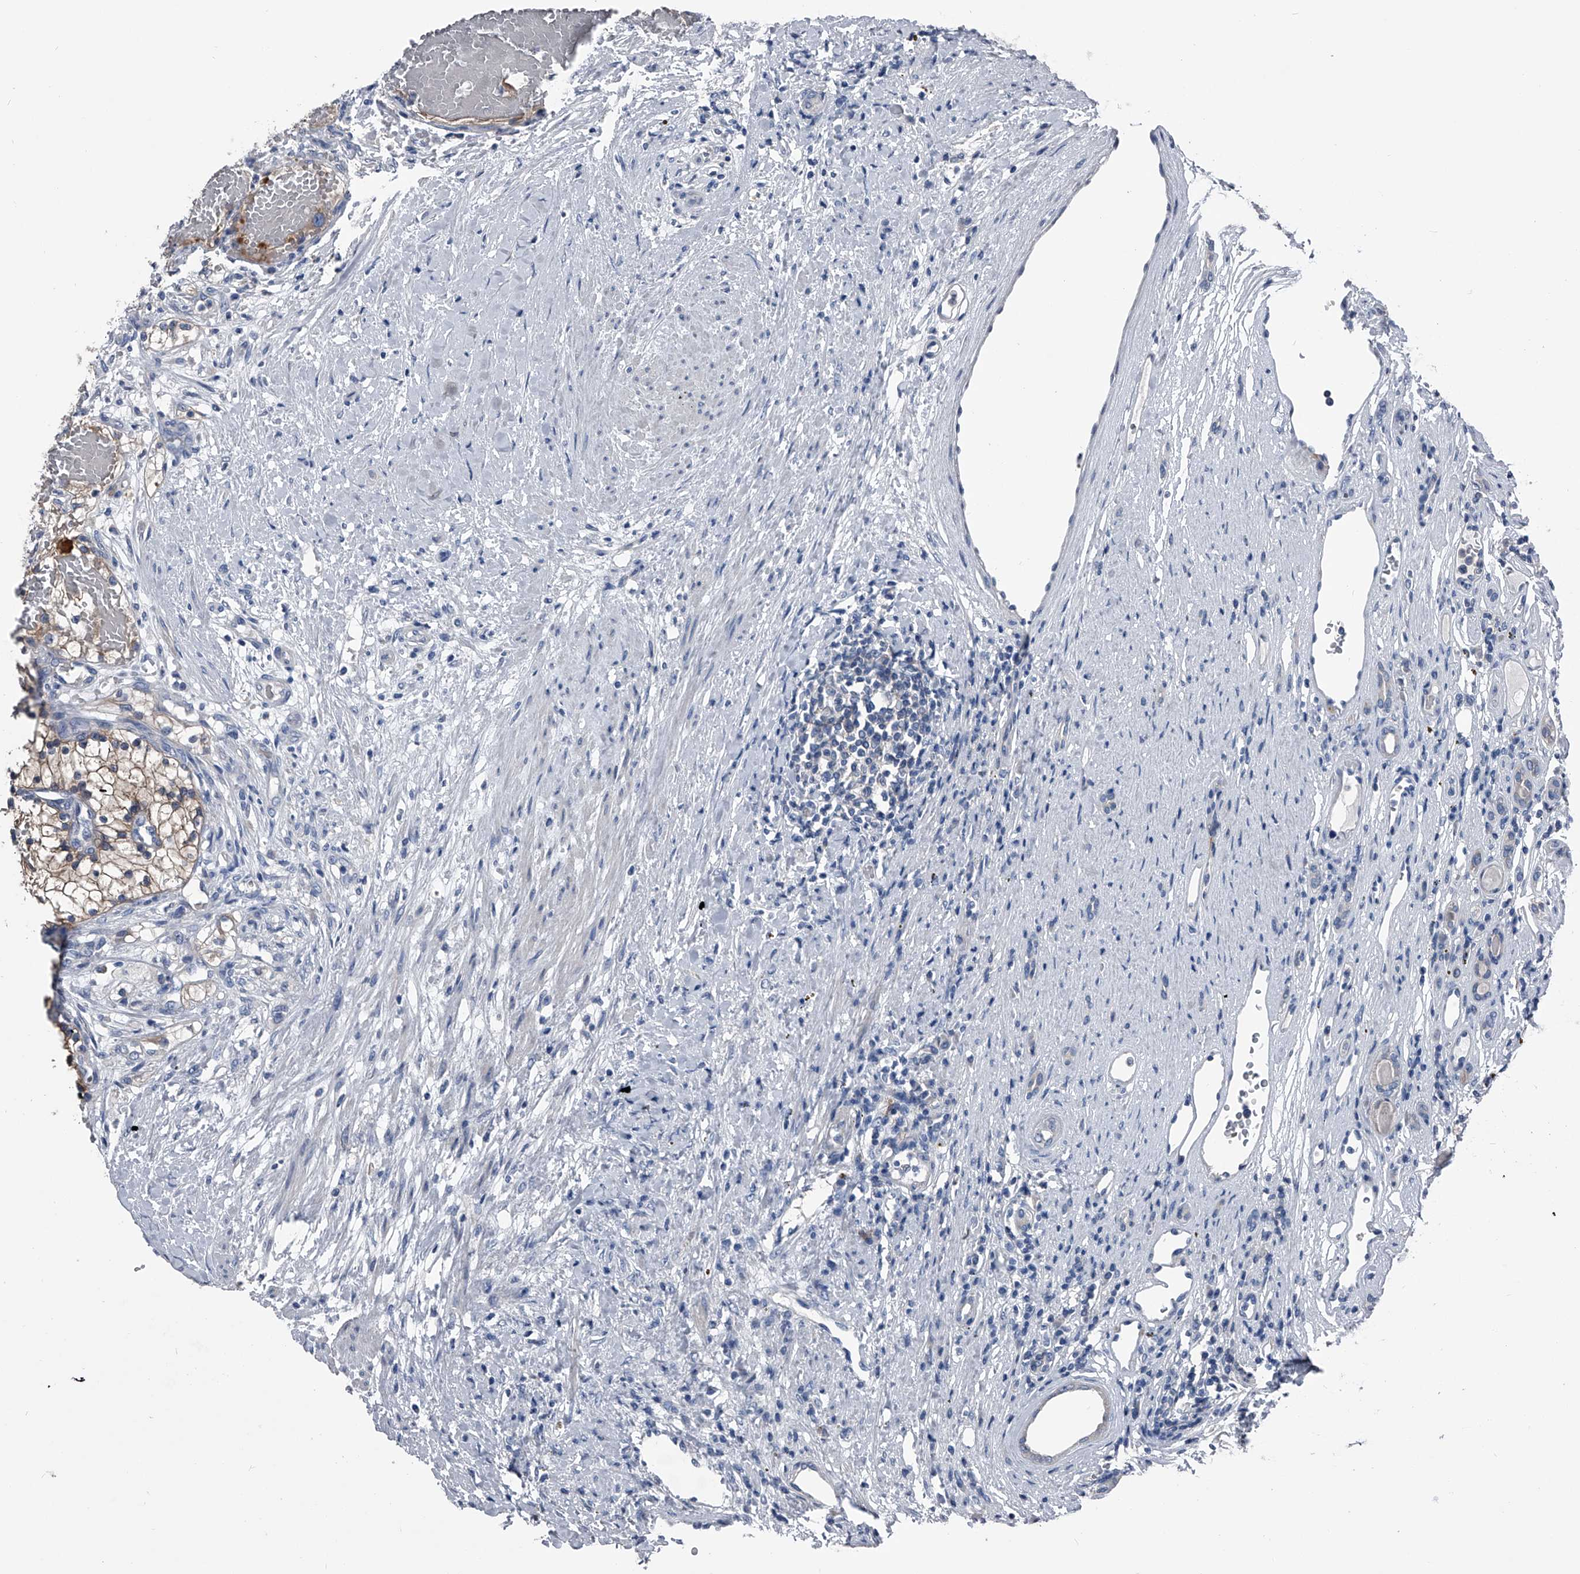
{"staining": {"intensity": "weak", "quantity": "25%-75%", "location": "cytoplasmic/membranous"}, "tissue": "renal cancer", "cell_type": "Tumor cells", "image_type": "cancer", "snomed": [{"axis": "morphology", "description": "Normal tissue, NOS"}, {"axis": "morphology", "description": "Adenocarcinoma, NOS"}, {"axis": "topography", "description": "Kidney"}], "caption": "Immunohistochemistry (IHC) (DAB) staining of renal cancer reveals weak cytoplasmic/membranous protein expression in approximately 25%-75% of tumor cells.", "gene": "KIF13A", "patient": {"sex": "male", "age": 68}}